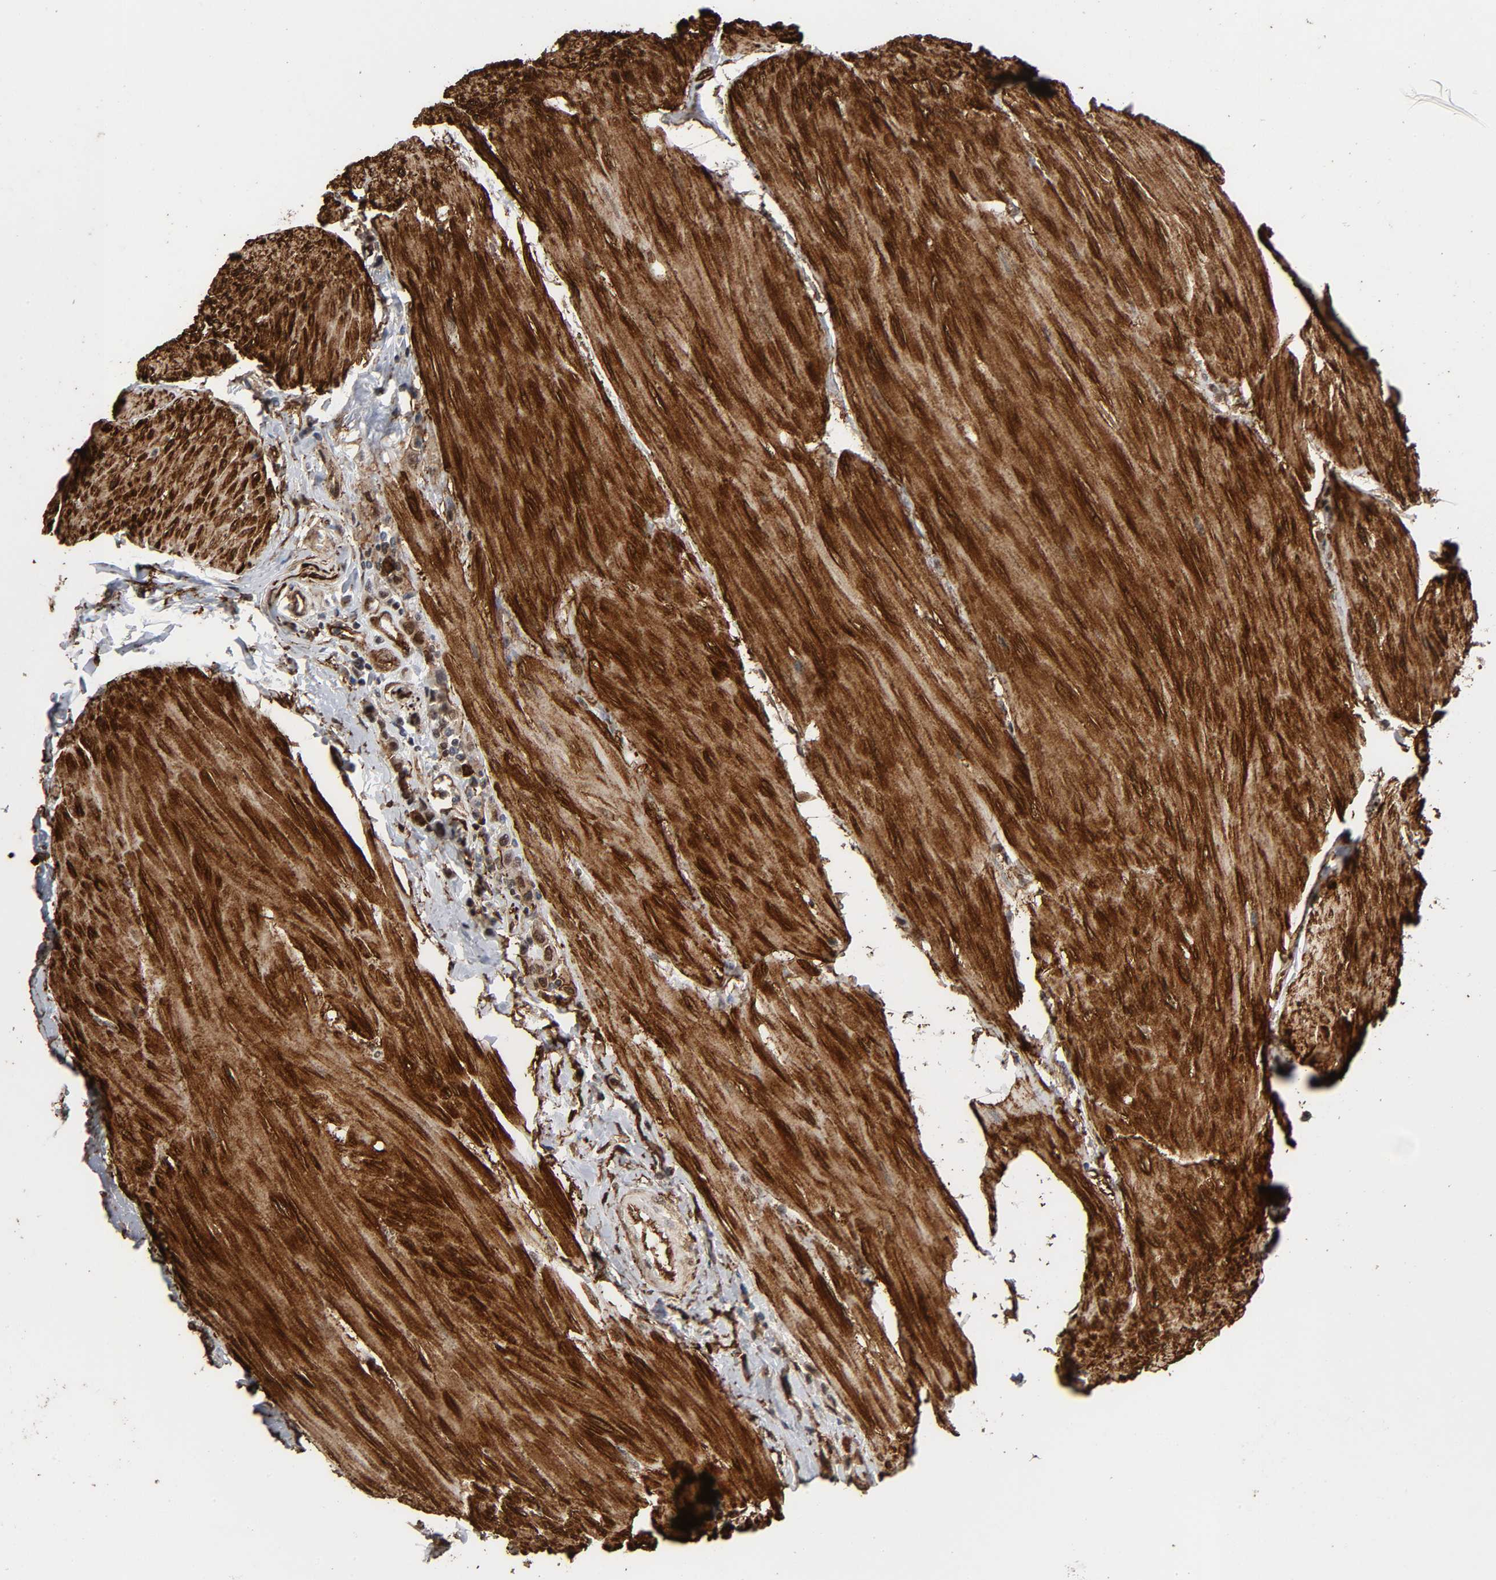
{"staining": {"intensity": "strong", "quantity": "25%-75%", "location": "cytoplasmic/membranous"}, "tissue": "urothelial cancer", "cell_type": "Tumor cells", "image_type": "cancer", "snomed": [{"axis": "morphology", "description": "Urothelial carcinoma, High grade"}, {"axis": "topography", "description": "Urinary bladder"}], "caption": "Protein expression by immunohistochemistry shows strong cytoplasmic/membranous positivity in about 25%-75% of tumor cells in urothelial cancer.", "gene": "AHNAK2", "patient": {"sex": "male", "age": 50}}